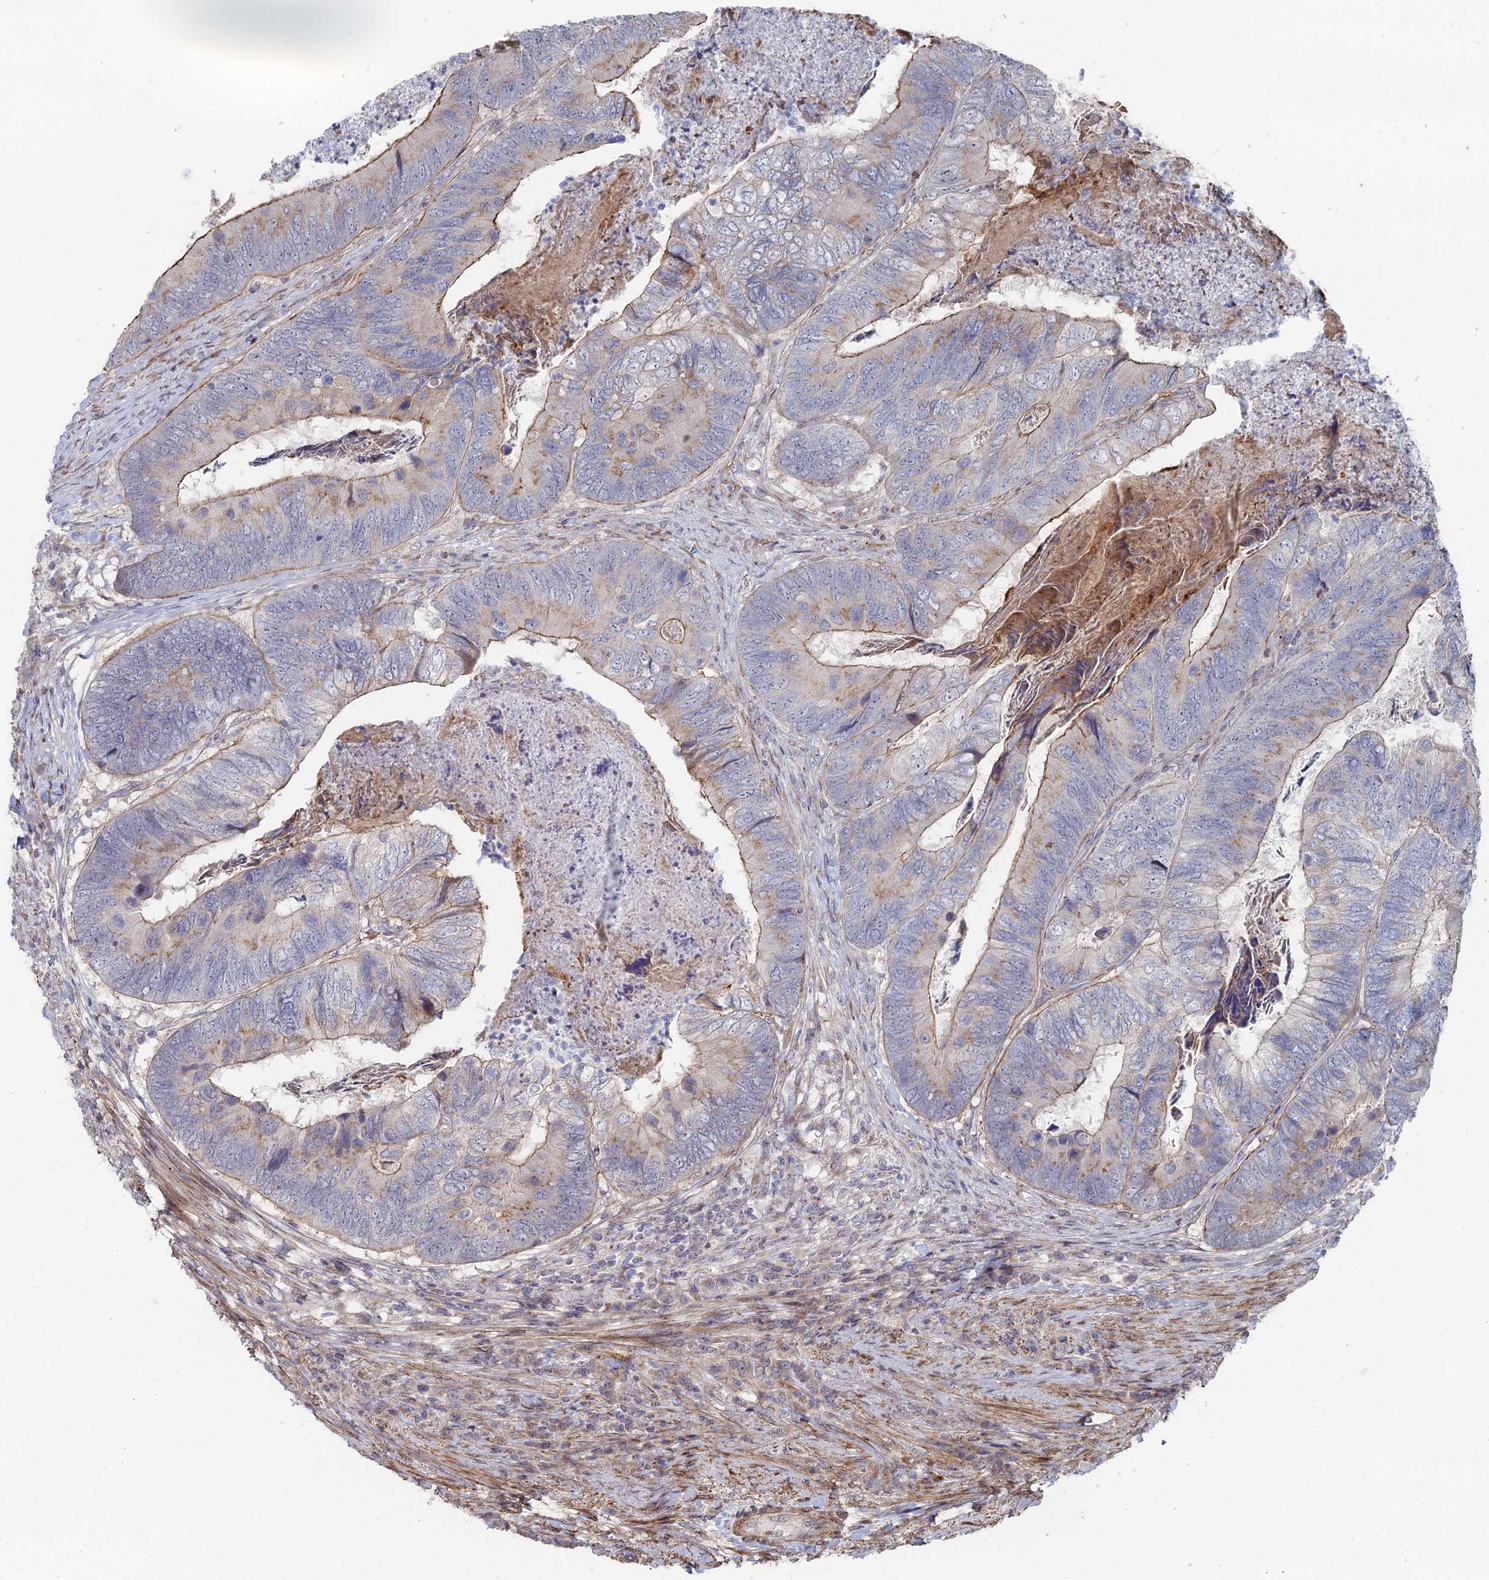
{"staining": {"intensity": "moderate", "quantity": "25%-75%", "location": "cytoplasmic/membranous"}, "tissue": "colorectal cancer", "cell_type": "Tumor cells", "image_type": "cancer", "snomed": [{"axis": "morphology", "description": "Adenocarcinoma, NOS"}, {"axis": "topography", "description": "Colon"}], "caption": "A brown stain shows moderate cytoplasmic/membranous staining of a protein in colorectal cancer tumor cells.", "gene": "SGMS1", "patient": {"sex": "female", "age": 67}}